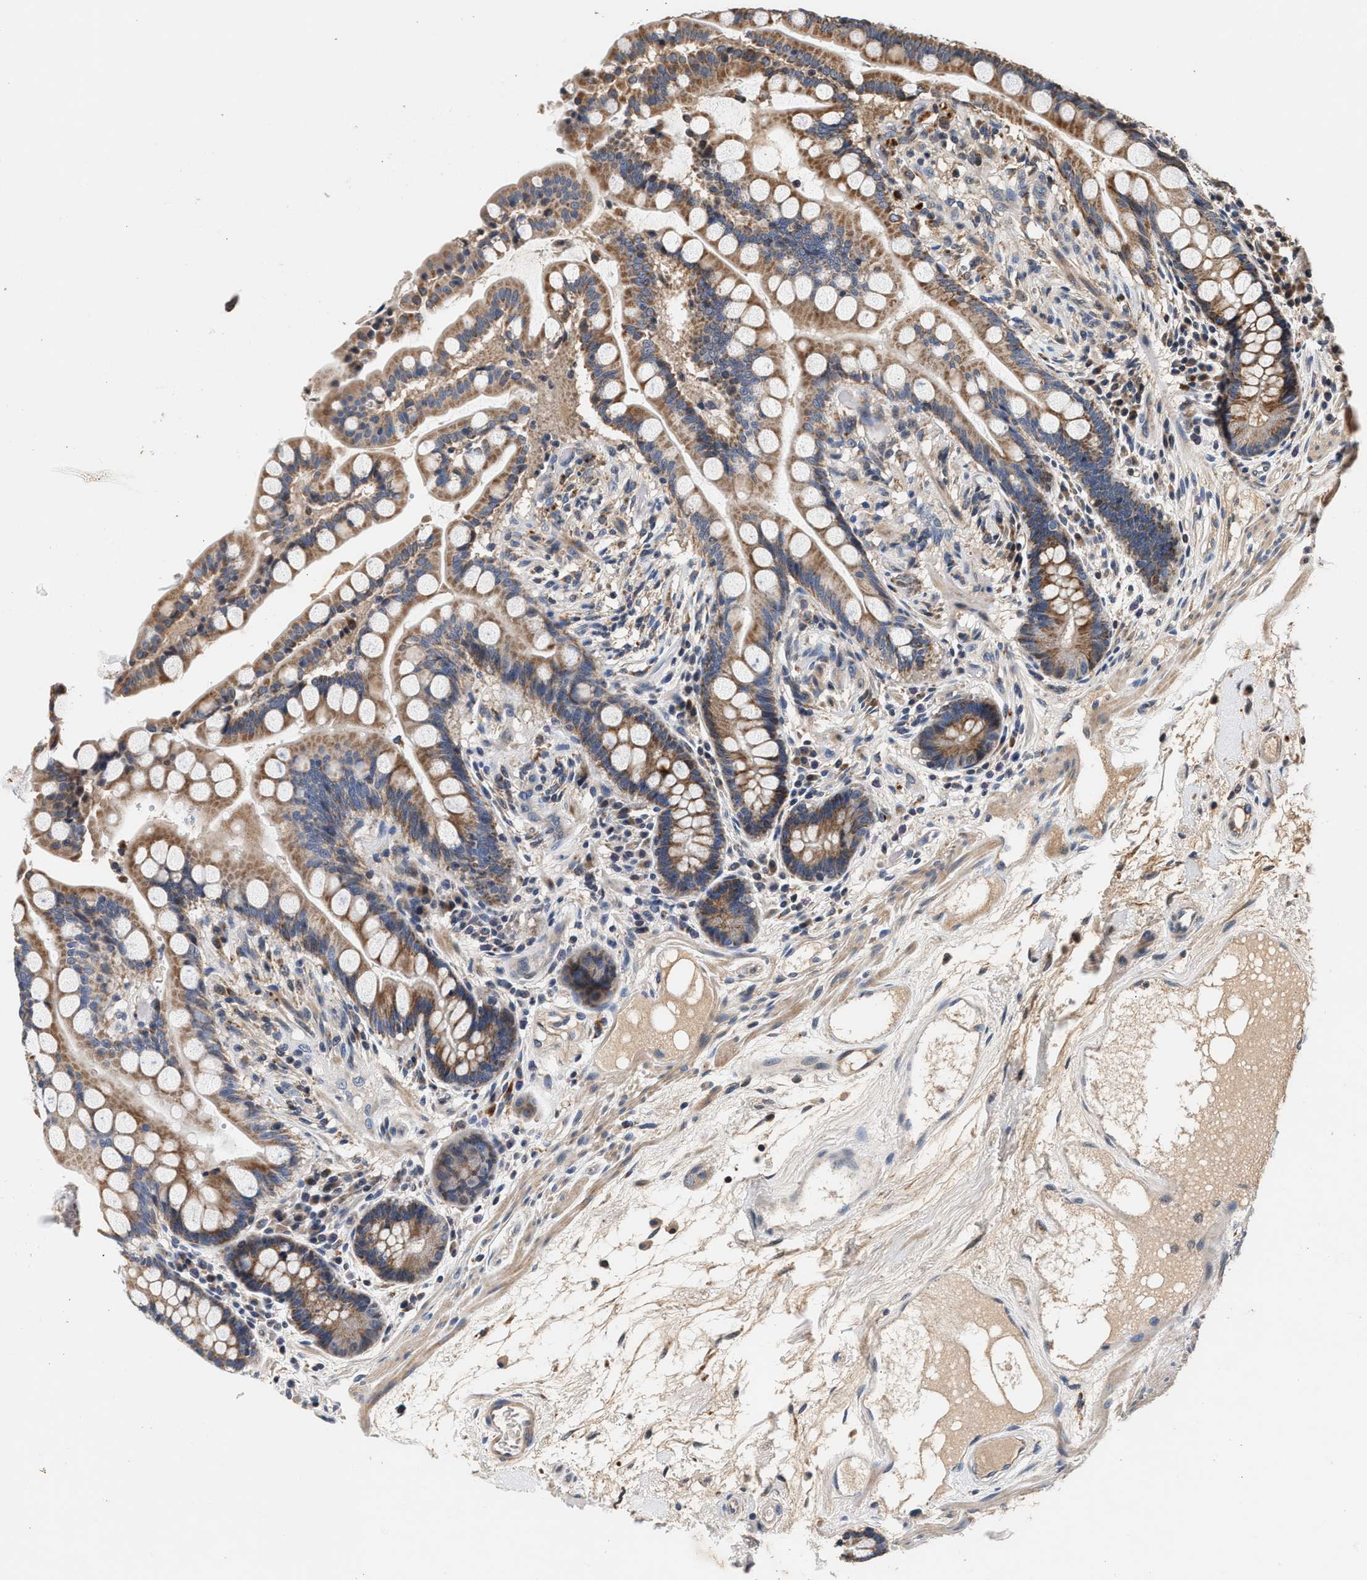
{"staining": {"intensity": "weak", "quantity": ">75%", "location": "cytoplasmic/membranous"}, "tissue": "colon", "cell_type": "Endothelial cells", "image_type": "normal", "snomed": [{"axis": "morphology", "description": "Normal tissue, NOS"}, {"axis": "topography", "description": "Colon"}], "caption": "Endothelial cells display low levels of weak cytoplasmic/membranous expression in approximately >75% of cells in unremarkable colon. The staining was performed using DAB (3,3'-diaminobenzidine), with brown indicating positive protein expression. Nuclei are stained blue with hematoxylin.", "gene": "PTGR3", "patient": {"sex": "male", "age": 73}}